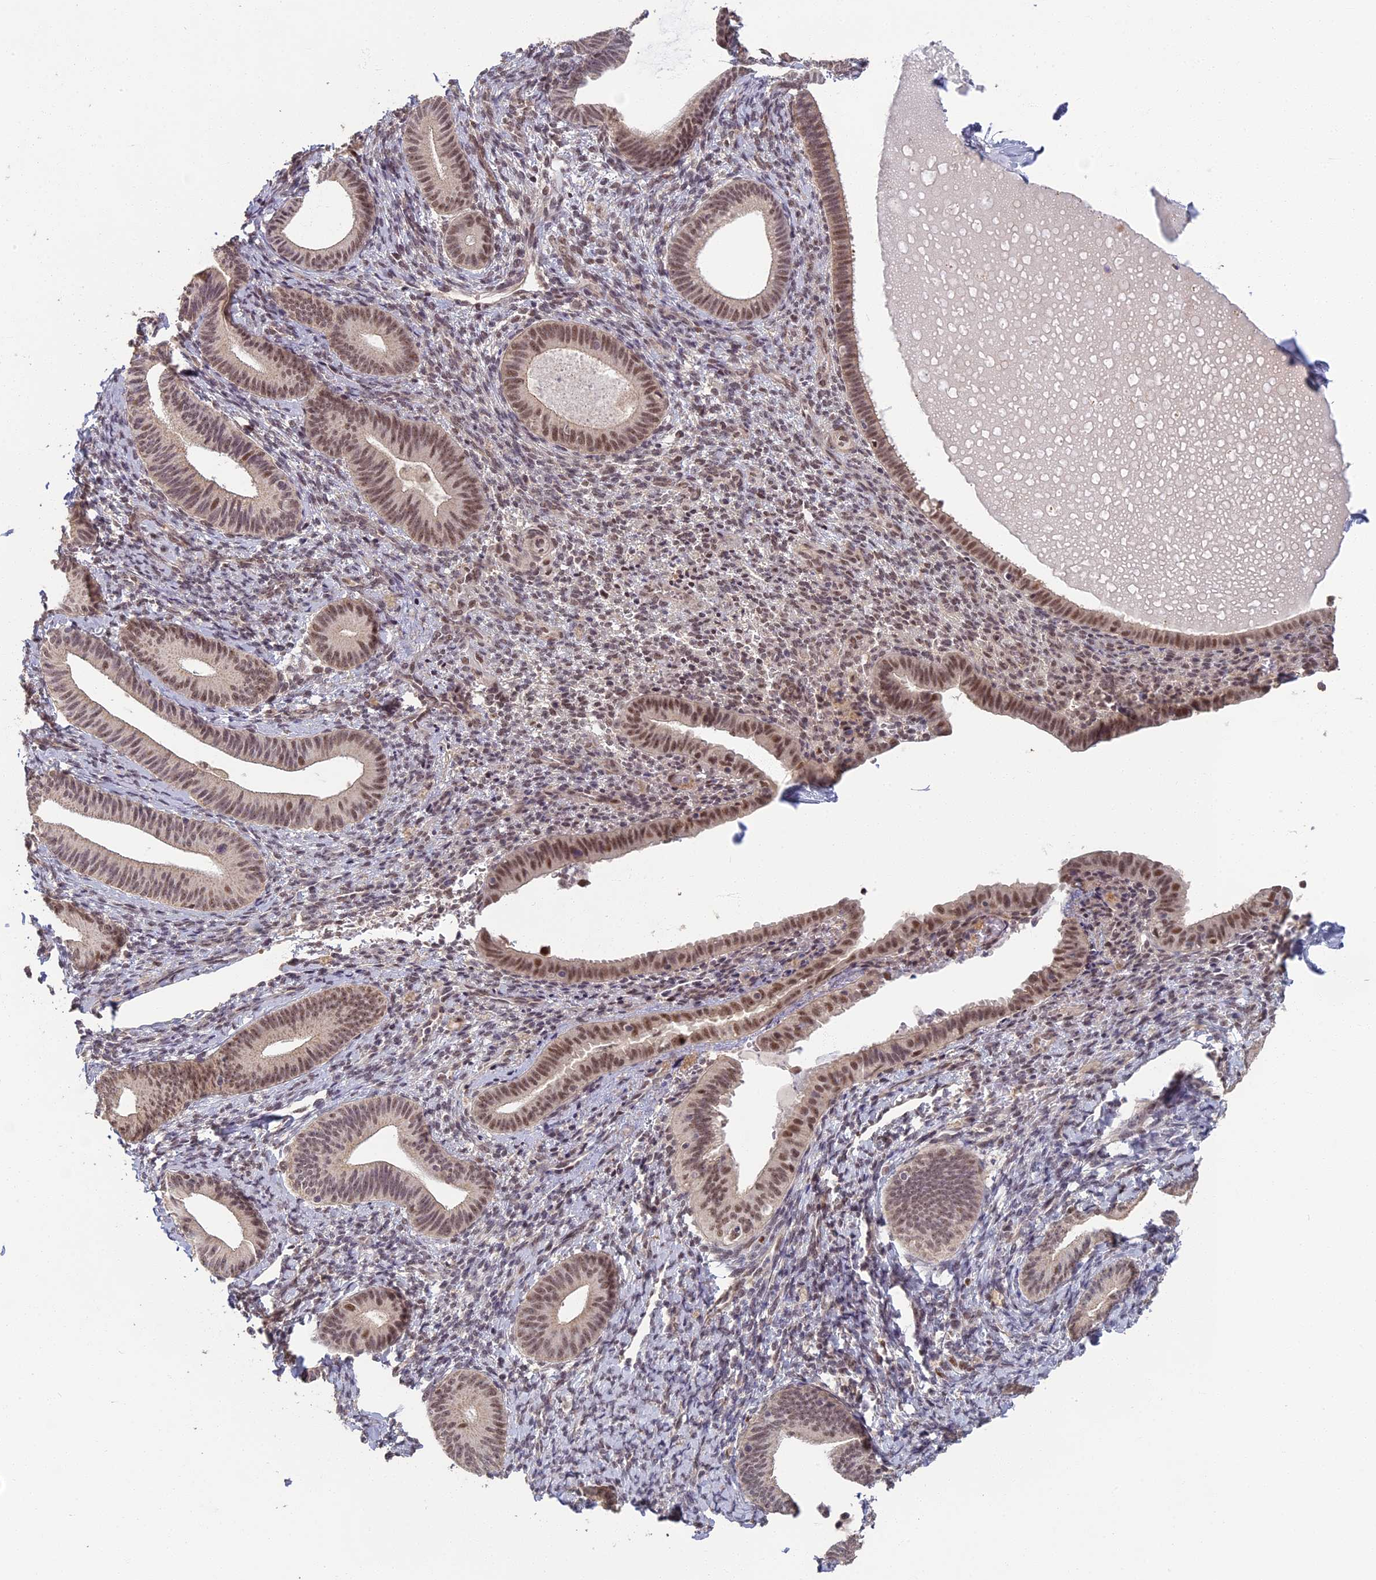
{"staining": {"intensity": "weak", "quantity": "25%-75%", "location": "nuclear"}, "tissue": "endometrium", "cell_type": "Cells in endometrial stroma", "image_type": "normal", "snomed": [{"axis": "morphology", "description": "Normal tissue, NOS"}, {"axis": "topography", "description": "Endometrium"}], "caption": "Immunohistochemical staining of benign endometrium displays weak nuclear protein expression in about 25%-75% of cells in endometrial stroma.", "gene": "MORF4L1", "patient": {"sex": "female", "age": 65}}